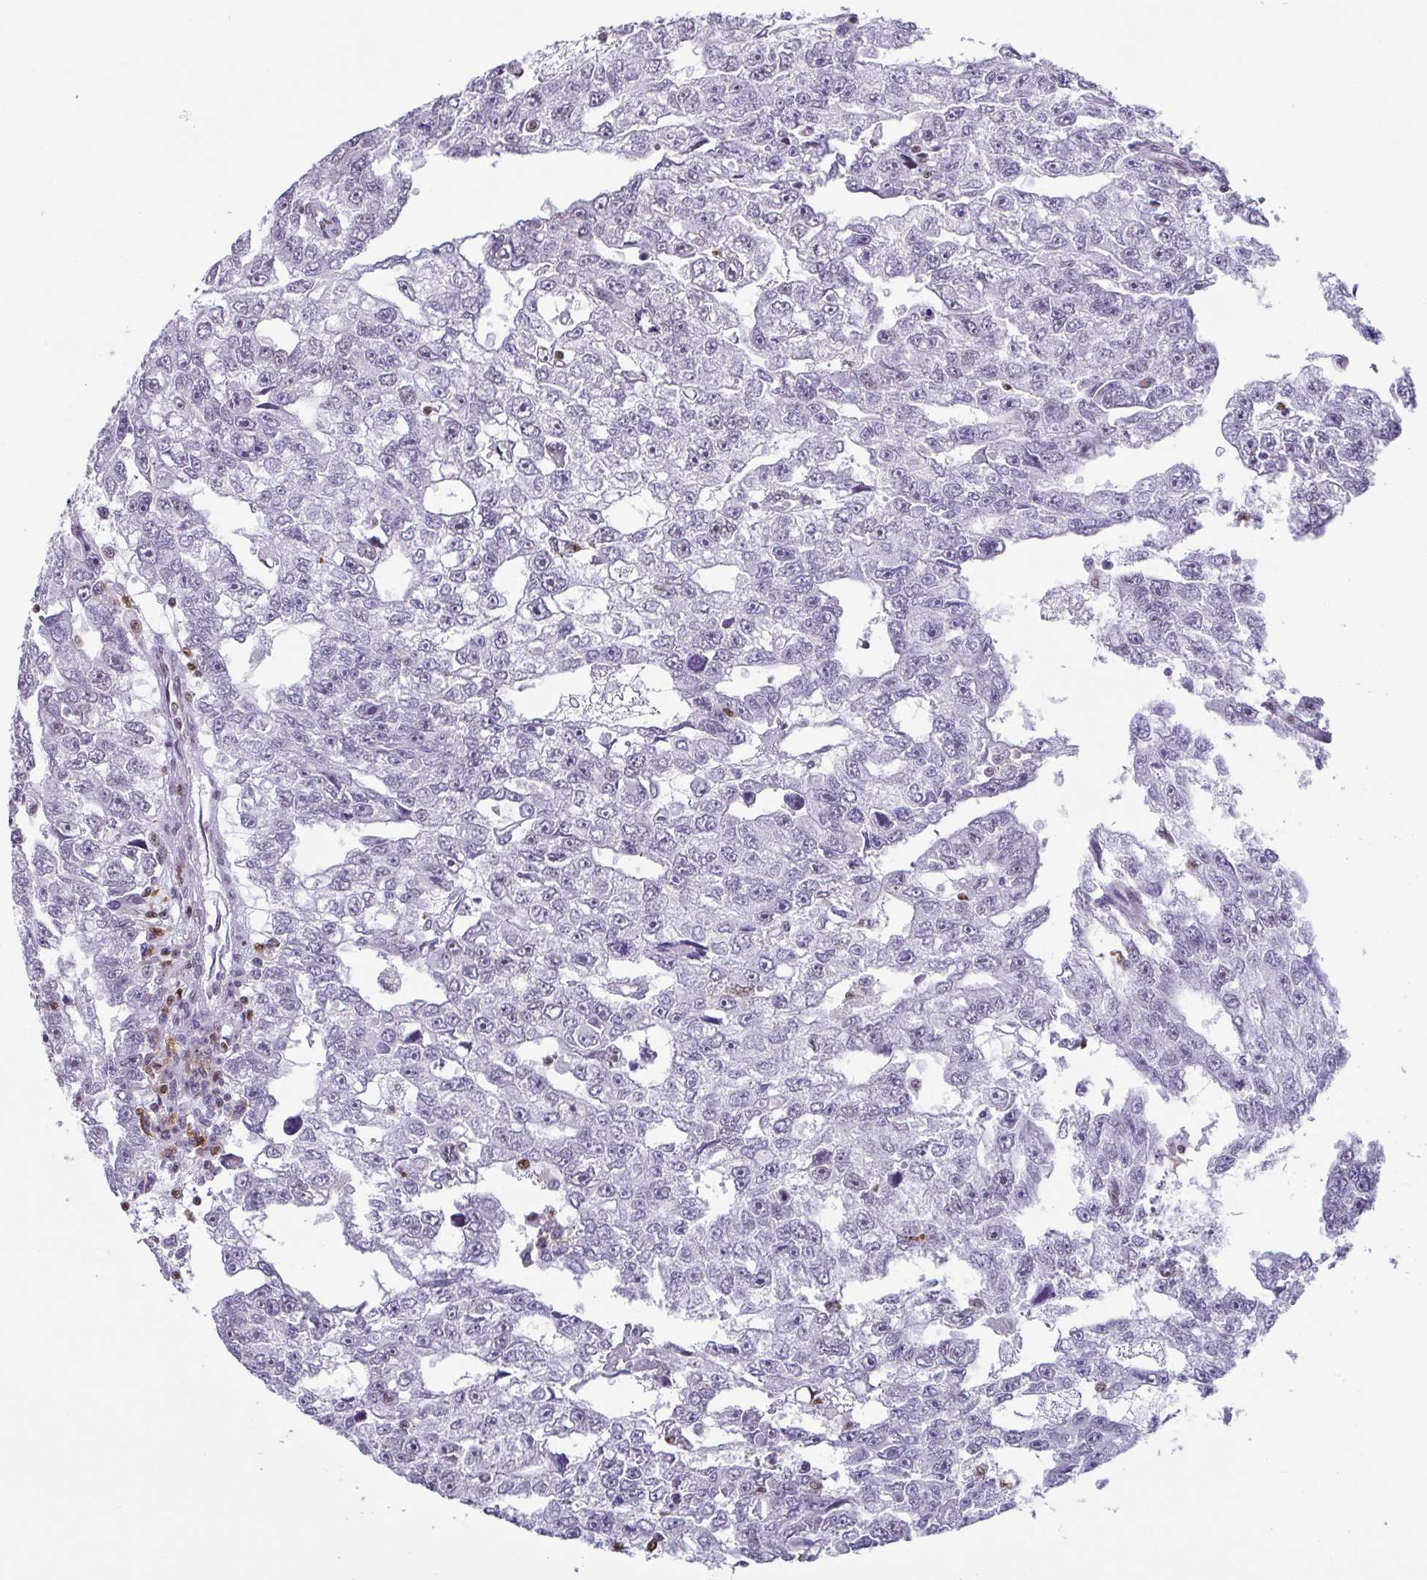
{"staining": {"intensity": "negative", "quantity": "none", "location": "none"}, "tissue": "testis cancer", "cell_type": "Tumor cells", "image_type": "cancer", "snomed": [{"axis": "morphology", "description": "Carcinoma, Embryonal, NOS"}, {"axis": "topography", "description": "Testis"}], "caption": "An immunohistochemistry (IHC) image of testis cancer is shown. There is no staining in tumor cells of testis cancer.", "gene": "BTBD10", "patient": {"sex": "male", "age": 20}}